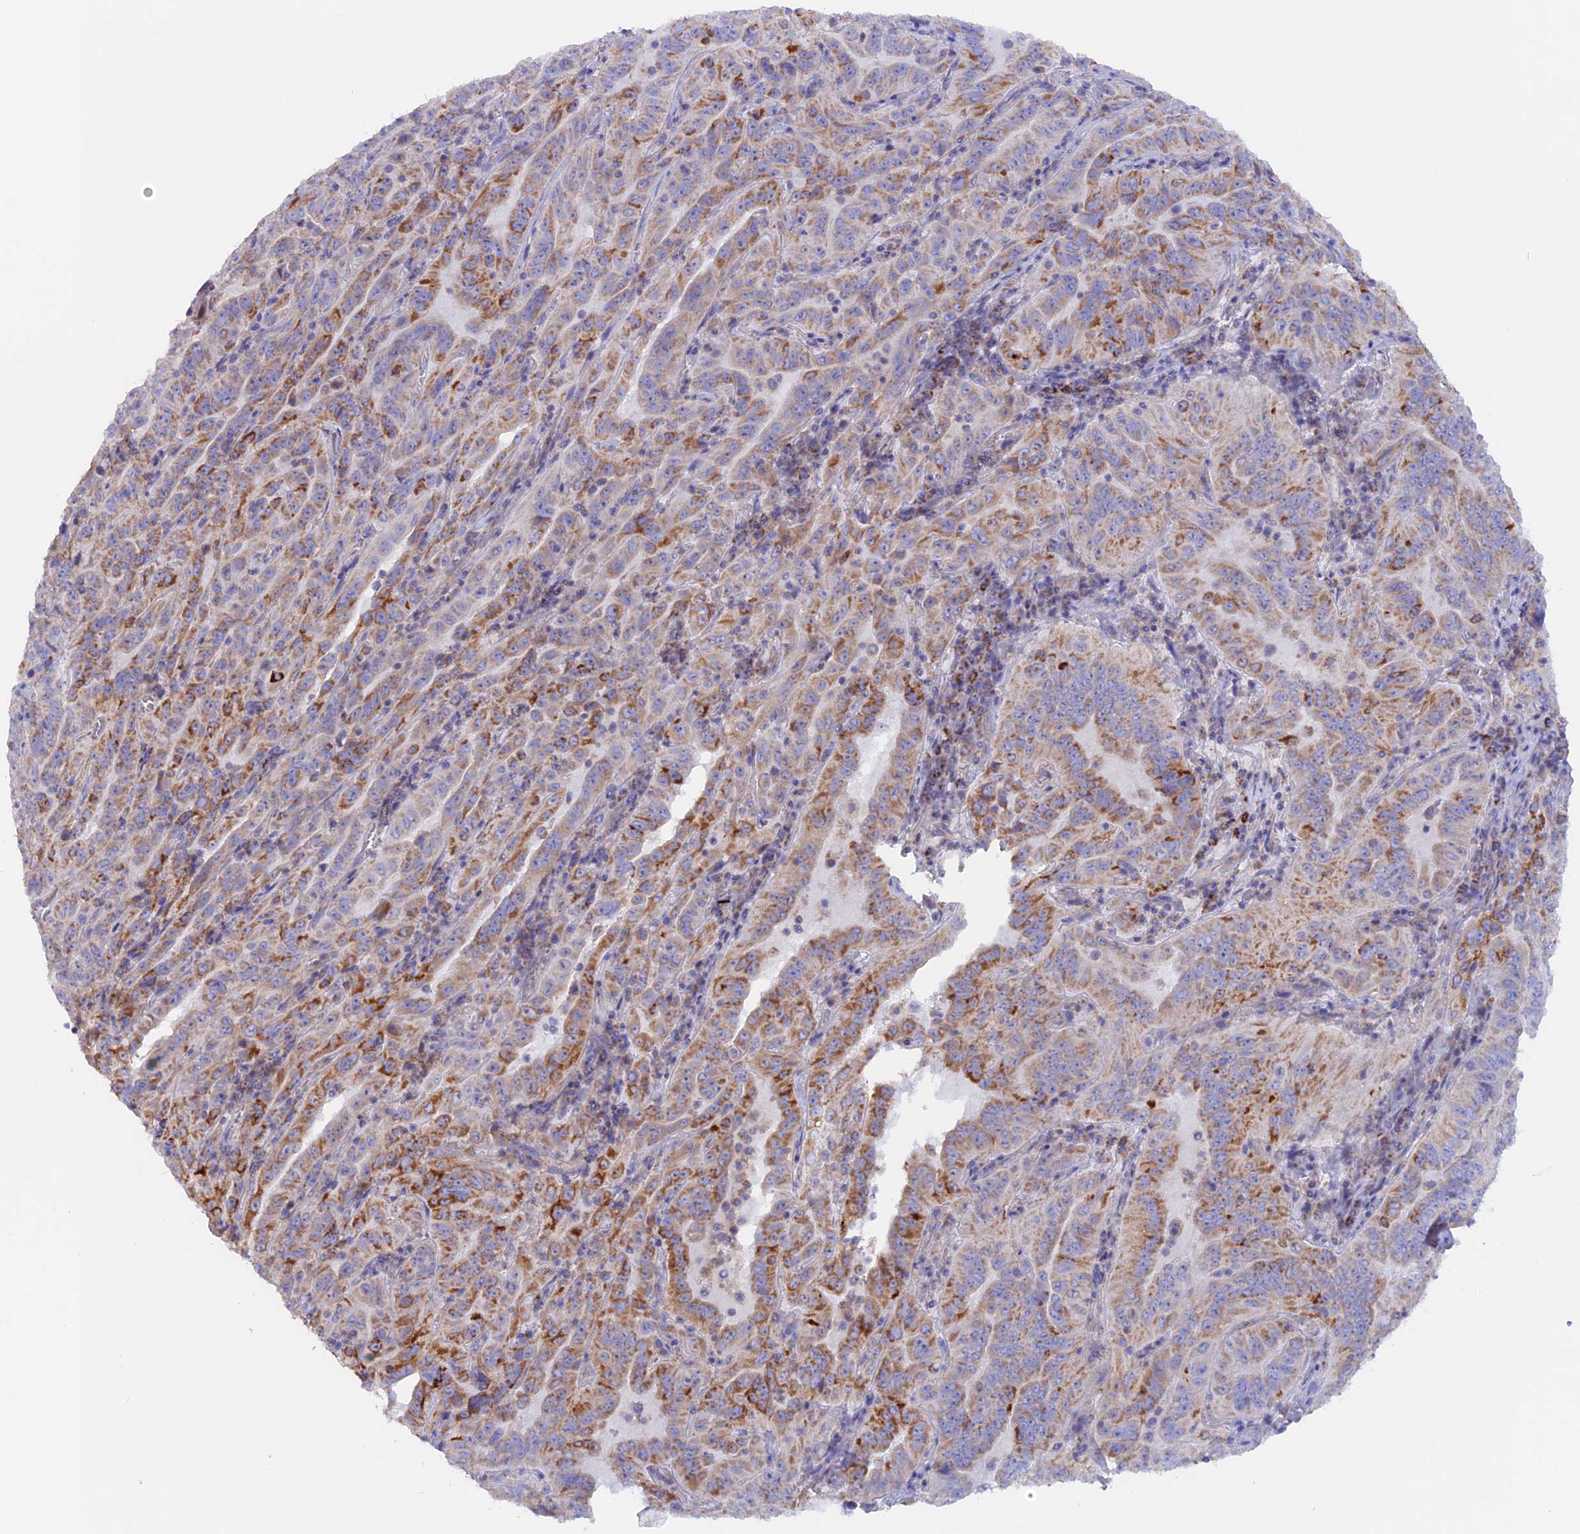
{"staining": {"intensity": "moderate", "quantity": ">75%", "location": "cytoplasmic/membranous"}, "tissue": "pancreatic cancer", "cell_type": "Tumor cells", "image_type": "cancer", "snomed": [{"axis": "morphology", "description": "Adenocarcinoma, NOS"}, {"axis": "topography", "description": "Pancreas"}], "caption": "Pancreatic cancer tissue displays moderate cytoplasmic/membranous expression in about >75% of tumor cells, visualized by immunohistochemistry. The protein of interest is shown in brown color, while the nuclei are stained blue.", "gene": "GCDH", "patient": {"sex": "male", "age": 63}}